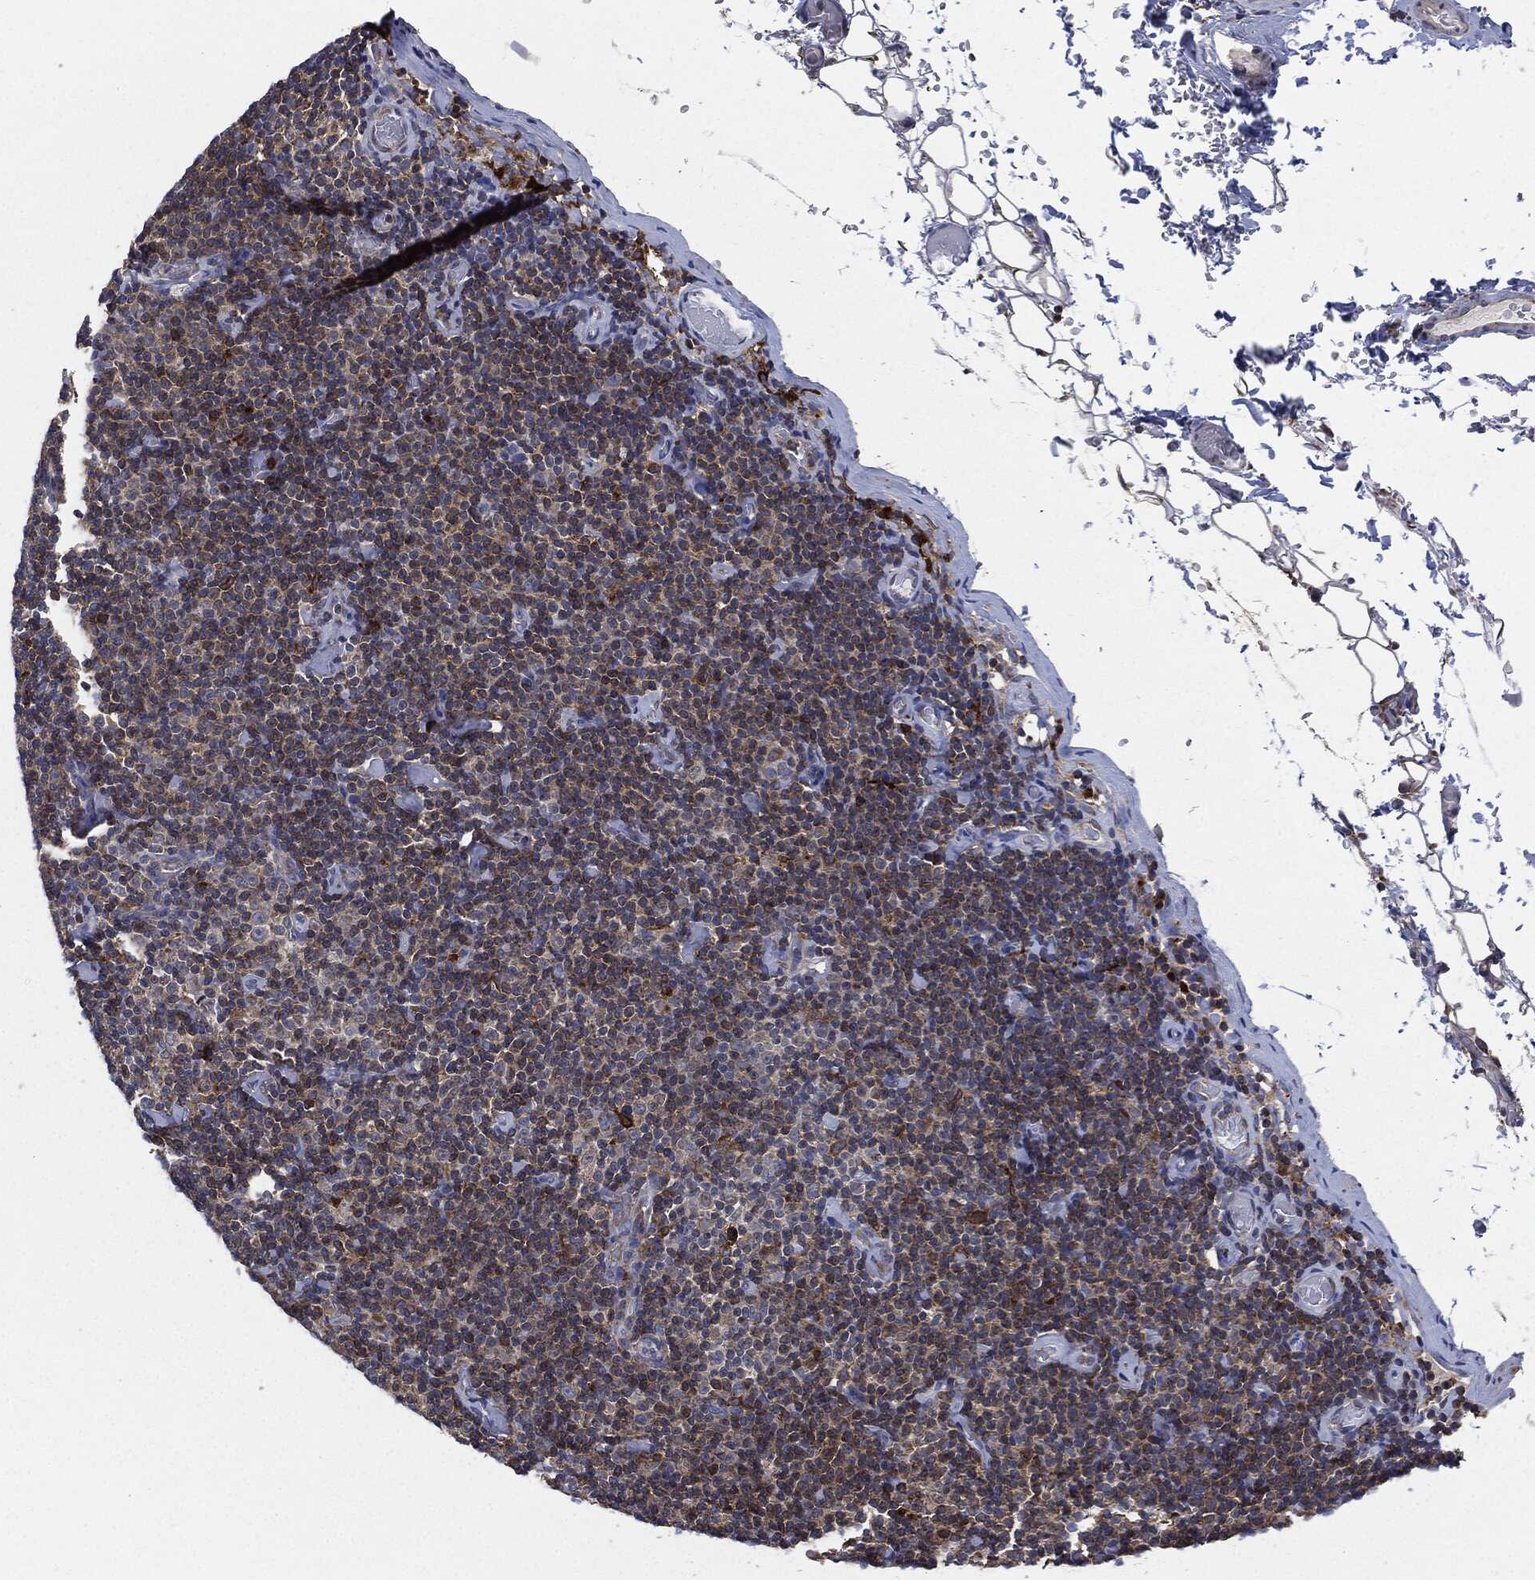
{"staining": {"intensity": "moderate", "quantity": "25%-75%", "location": "cytoplasmic/membranous"}, "tissue": "lymphoma", "cell_type": "Tumor cells", "image_type": "cancer", "snomed": [{"axis": "morphology", "description": "Malignant lymphoma, non-Hodgkin's type, Low grade"}, {"axis": "topography", "description": "Lymph node"}], "caption": "This image exhibits malignant lymphoma, non-Hodgkin's type (low-grade) stained with immunohistochemistry to label a protein in brown. The cytoplasmic/membranous of tumor cells show moderate positivity for the protein. Nuclei are counter-stained blue.", "gene": "TMEM11", "patient": {"sex": "male", "age": 81}}